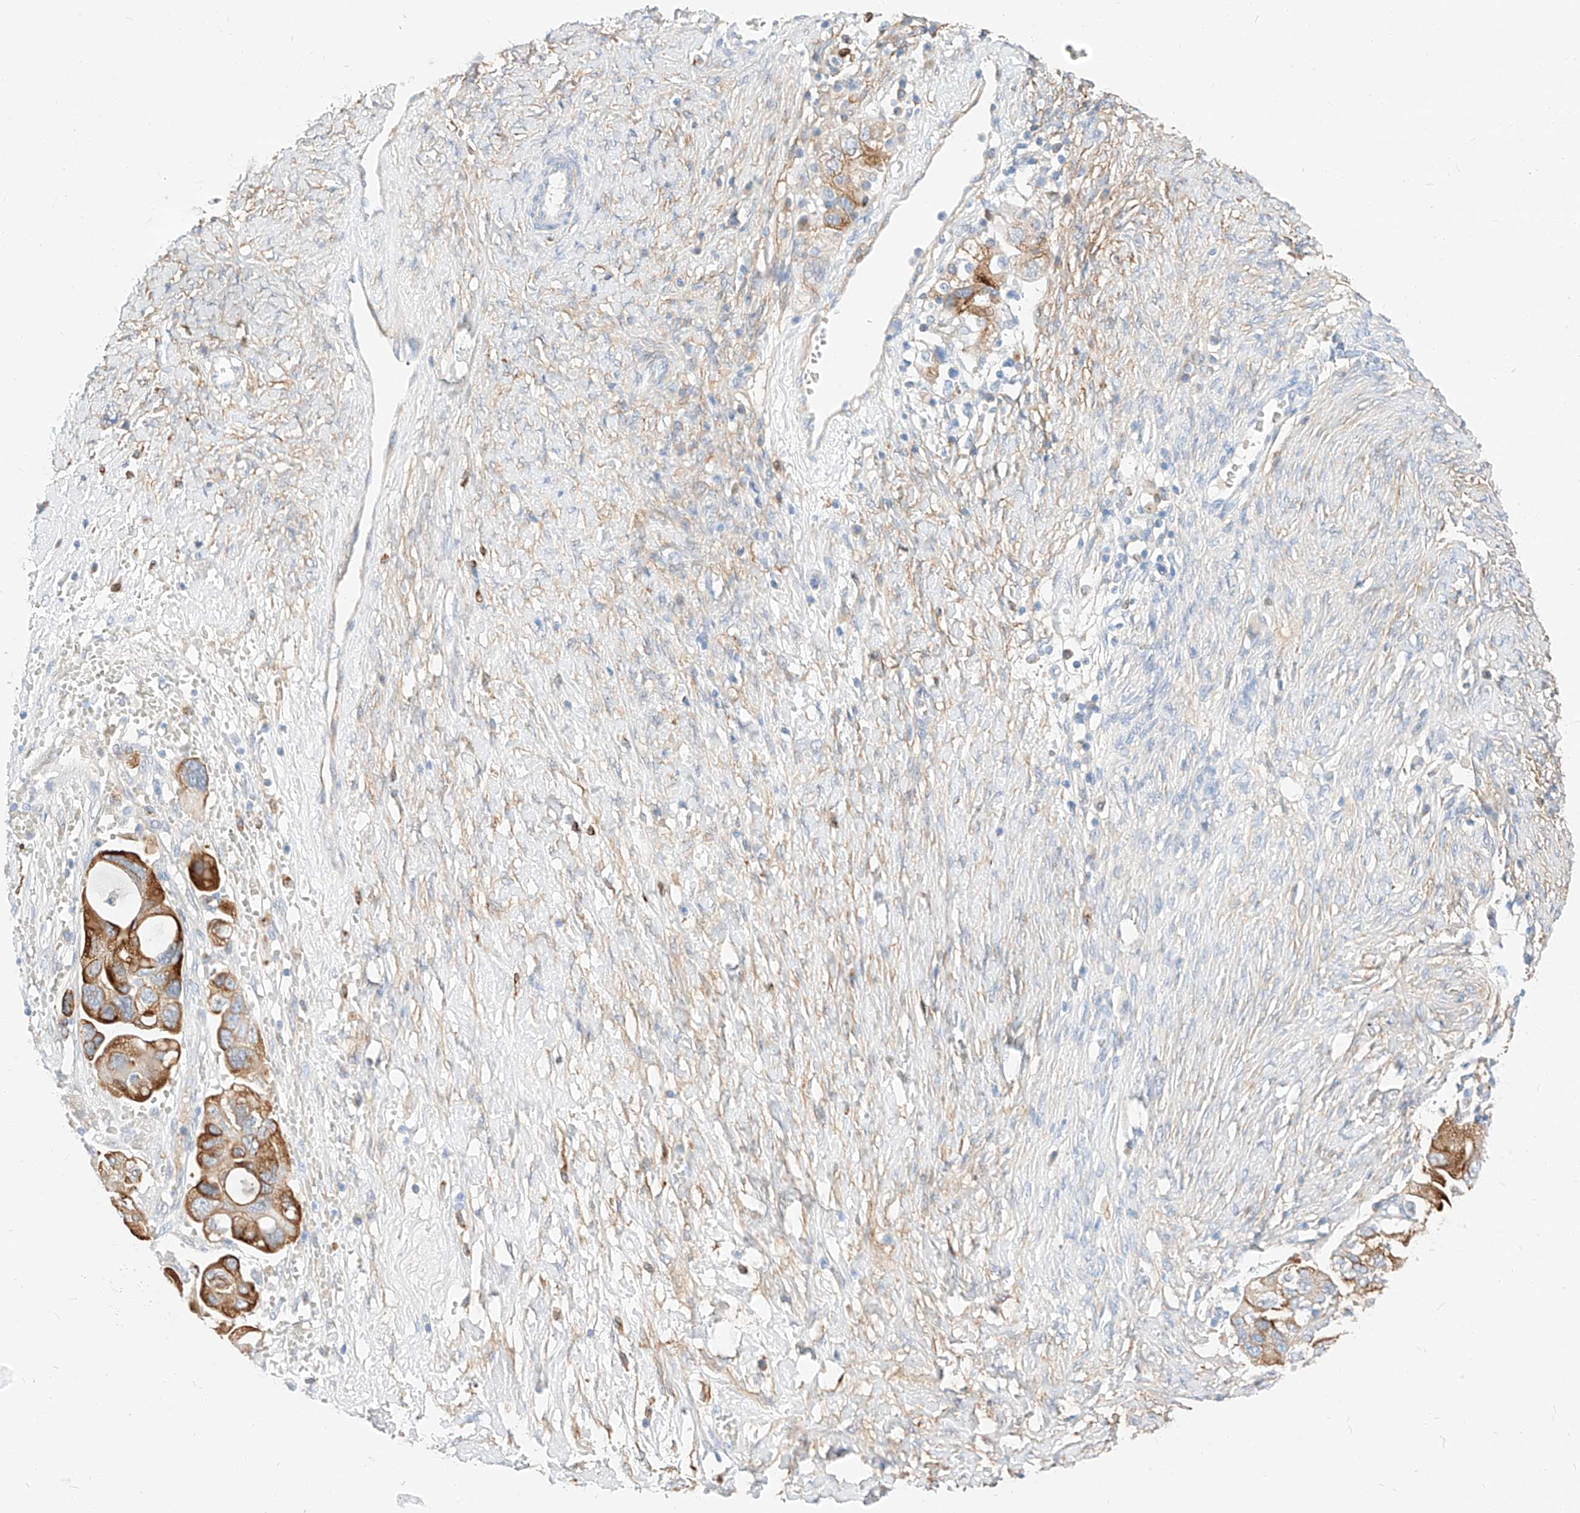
{"staining": {"intensity": "moderate", "quantity": ">75%", "location": "cytoplasmic/membranous"}, "tissue": "ovarian cancer", "cell_type": "Tumor cells", "image_type": "cancer", "snomed": [{"axis": "morphology", "description": "Carcinoma, NOS"}, {"axis": "morphology", "description": "Cystadenocarcinoma, serous, NOS"}, {"axis": "topography", "description": "Ovary"}], "caption": "A micrograph of serous cystadenocarcinoma (ovarian) stained for a protein demonstrates moderate cytoplasmic/membranous brown staining in tumor cells.", "gene": "MAP7", "patient": {"sex": "female", "age": 69}}